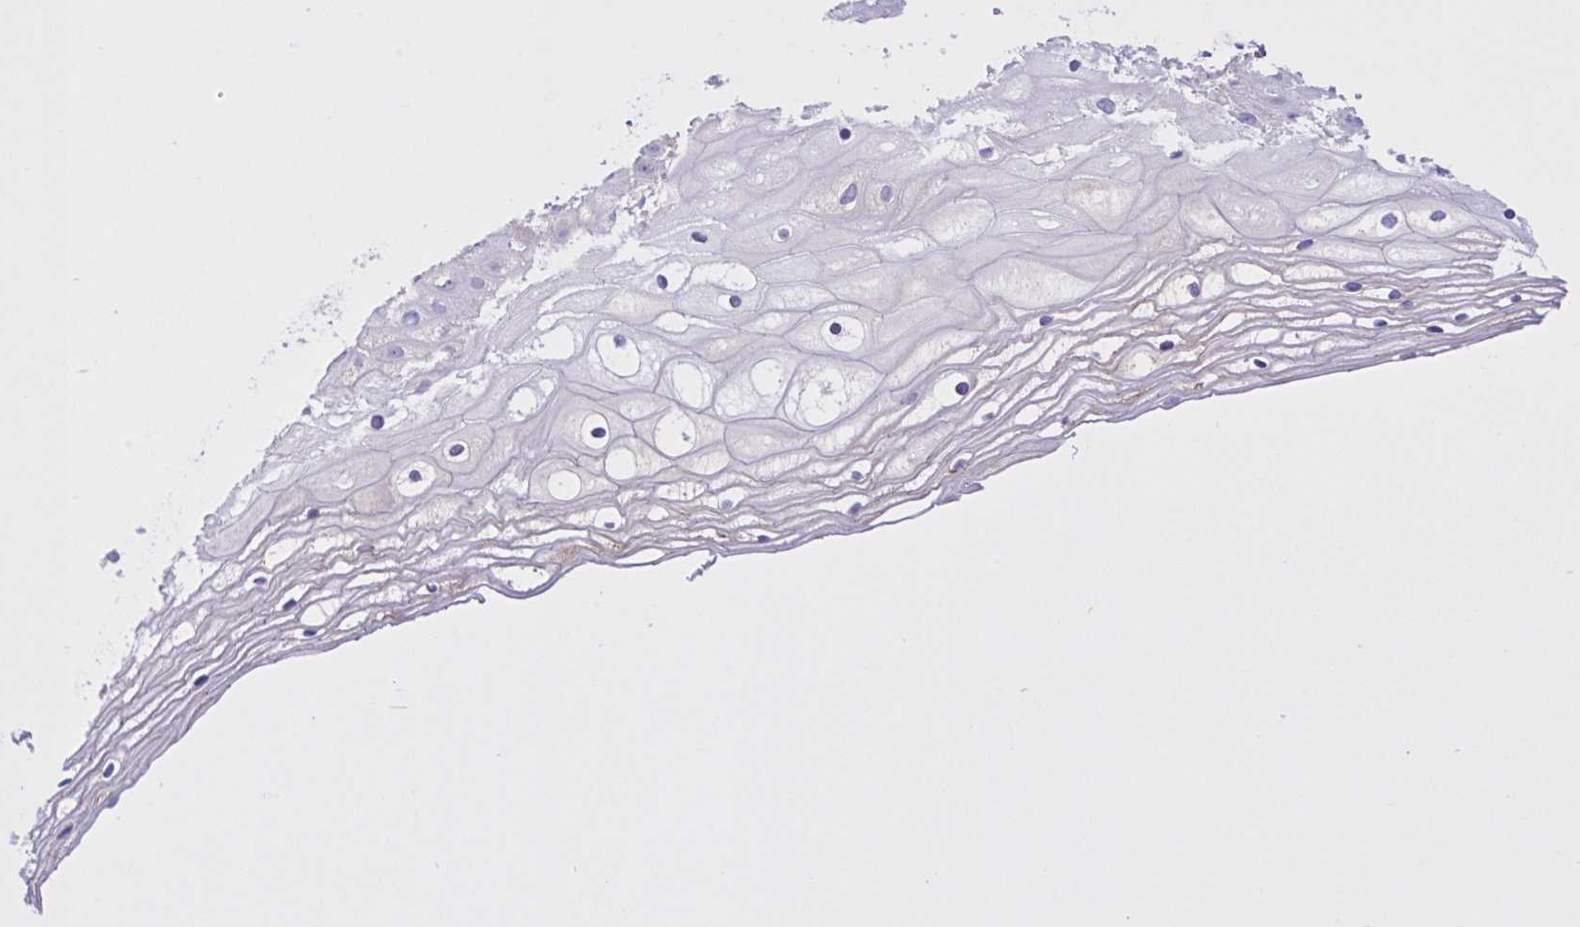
{"staining": {"intensity": "weak", "quantity": "25%-75%", "location": "cytoplasmic/membranous"}, "tissue": "cervix", "cell_type": "Glandular cells", "image_type": "normal", "snomed": [{"axis": "morphology", "description": "Normal tissue, NOS"}, {"axis": "topography", "description": "Cervix"}], "caption": "Weak cytoplasmic/membranous protein positivity is identified in about 25%-75% of glandular cells in cervix.", "gene": "OR51M1", "patient": {"sex": "female", "age": 36}}